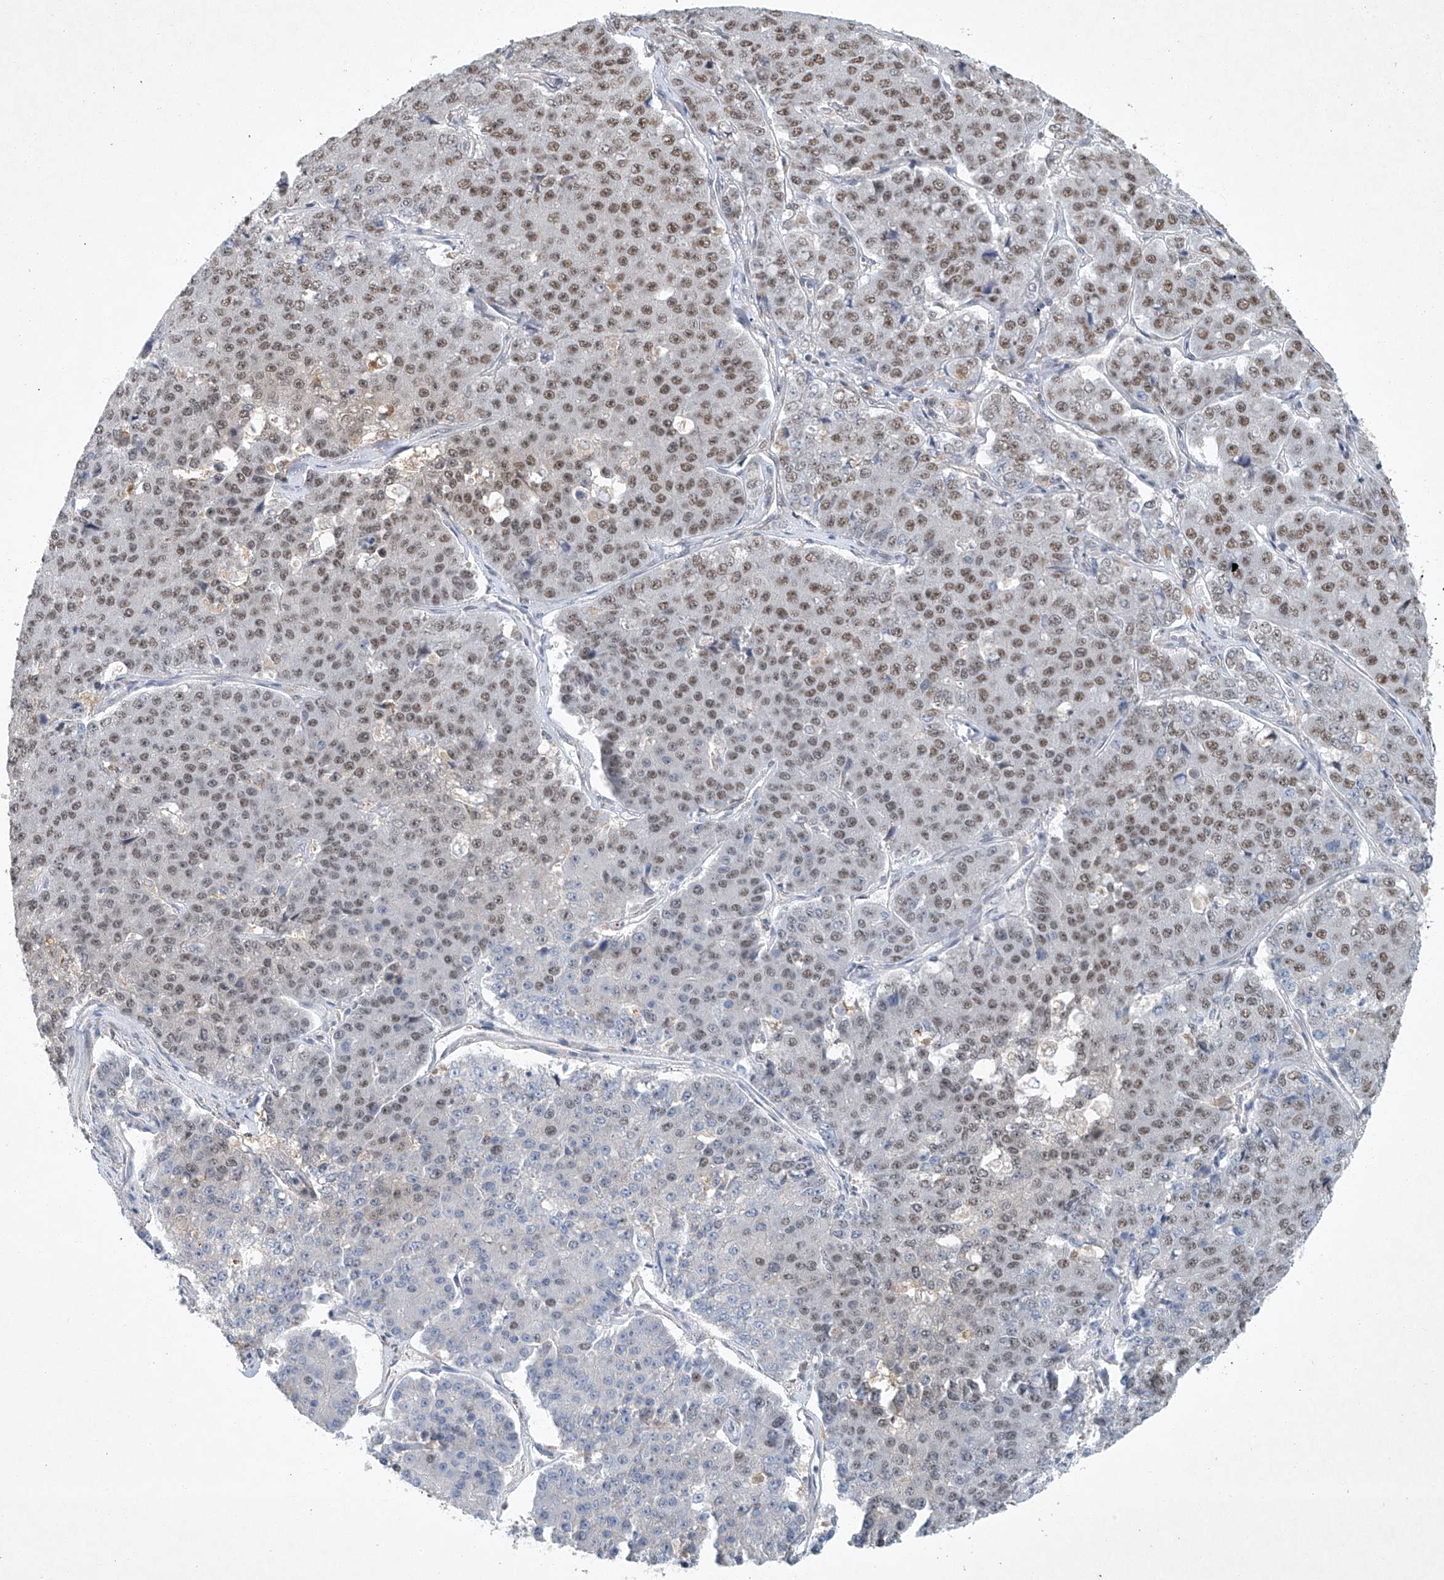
{"staining": {"intensity": "moderate", "quantity": "25%-75%", "location": "nuclear"}, "tissue": "pancreatic cancer", "cell_type": "Tumor cells", "image_type": "cancer", "snomed": [{"axis": "morphology", "description": "Adenocarcinoma, NOS"}, {"axis": "topography", "description": "Pancreas"}], "caption": "Immunohistochemical staining of adenocarcinoma (pancreatic) shows medium levels of moderate nuclear protein staining in approximately 25%-75% of tumor cells. (Stains: DAB in brown, nuclei in blue, Microscopy: brightfield microscopy at high magnification).", "gene": "TAF8", "patient": {"sex": "male", "age": 50}}